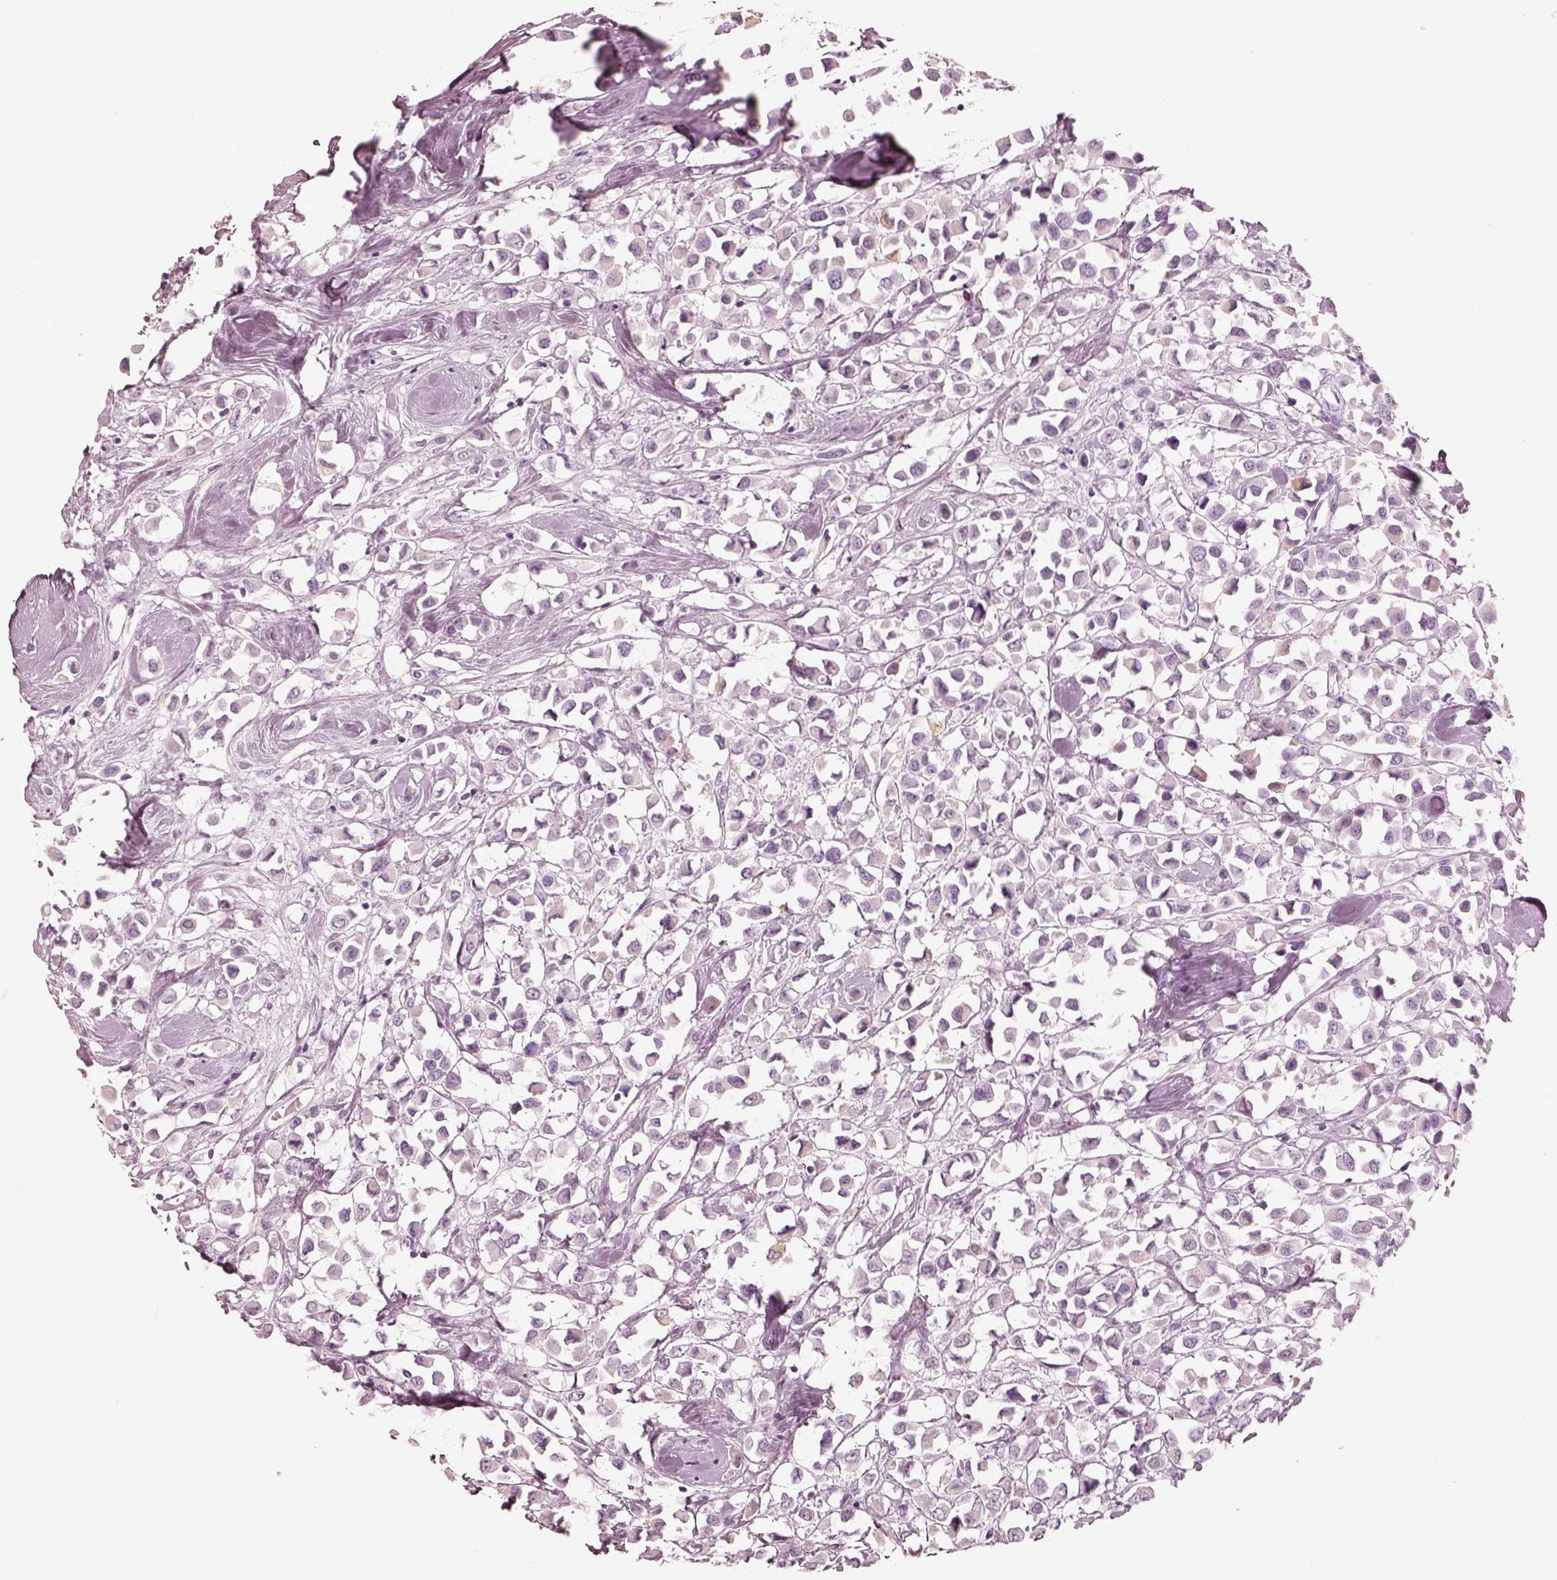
{"staining": {"intensity": "negative", "quantity": "none", "location": "none"}, "tissue": "breast cancer", "cell_type": "Tumor cells", "image_type": "cancer", "snomed": [{"axis": "morphology", "description": "Duct carcinoma"}, {"axis": "topography", "description": "Breast"}], "caption": "Micrograph shows no significant protein positivity in tumor cells of breast intraductal carcinoma.", "gene": "PON3", "patient": {"sex": "female", "age": 61}}